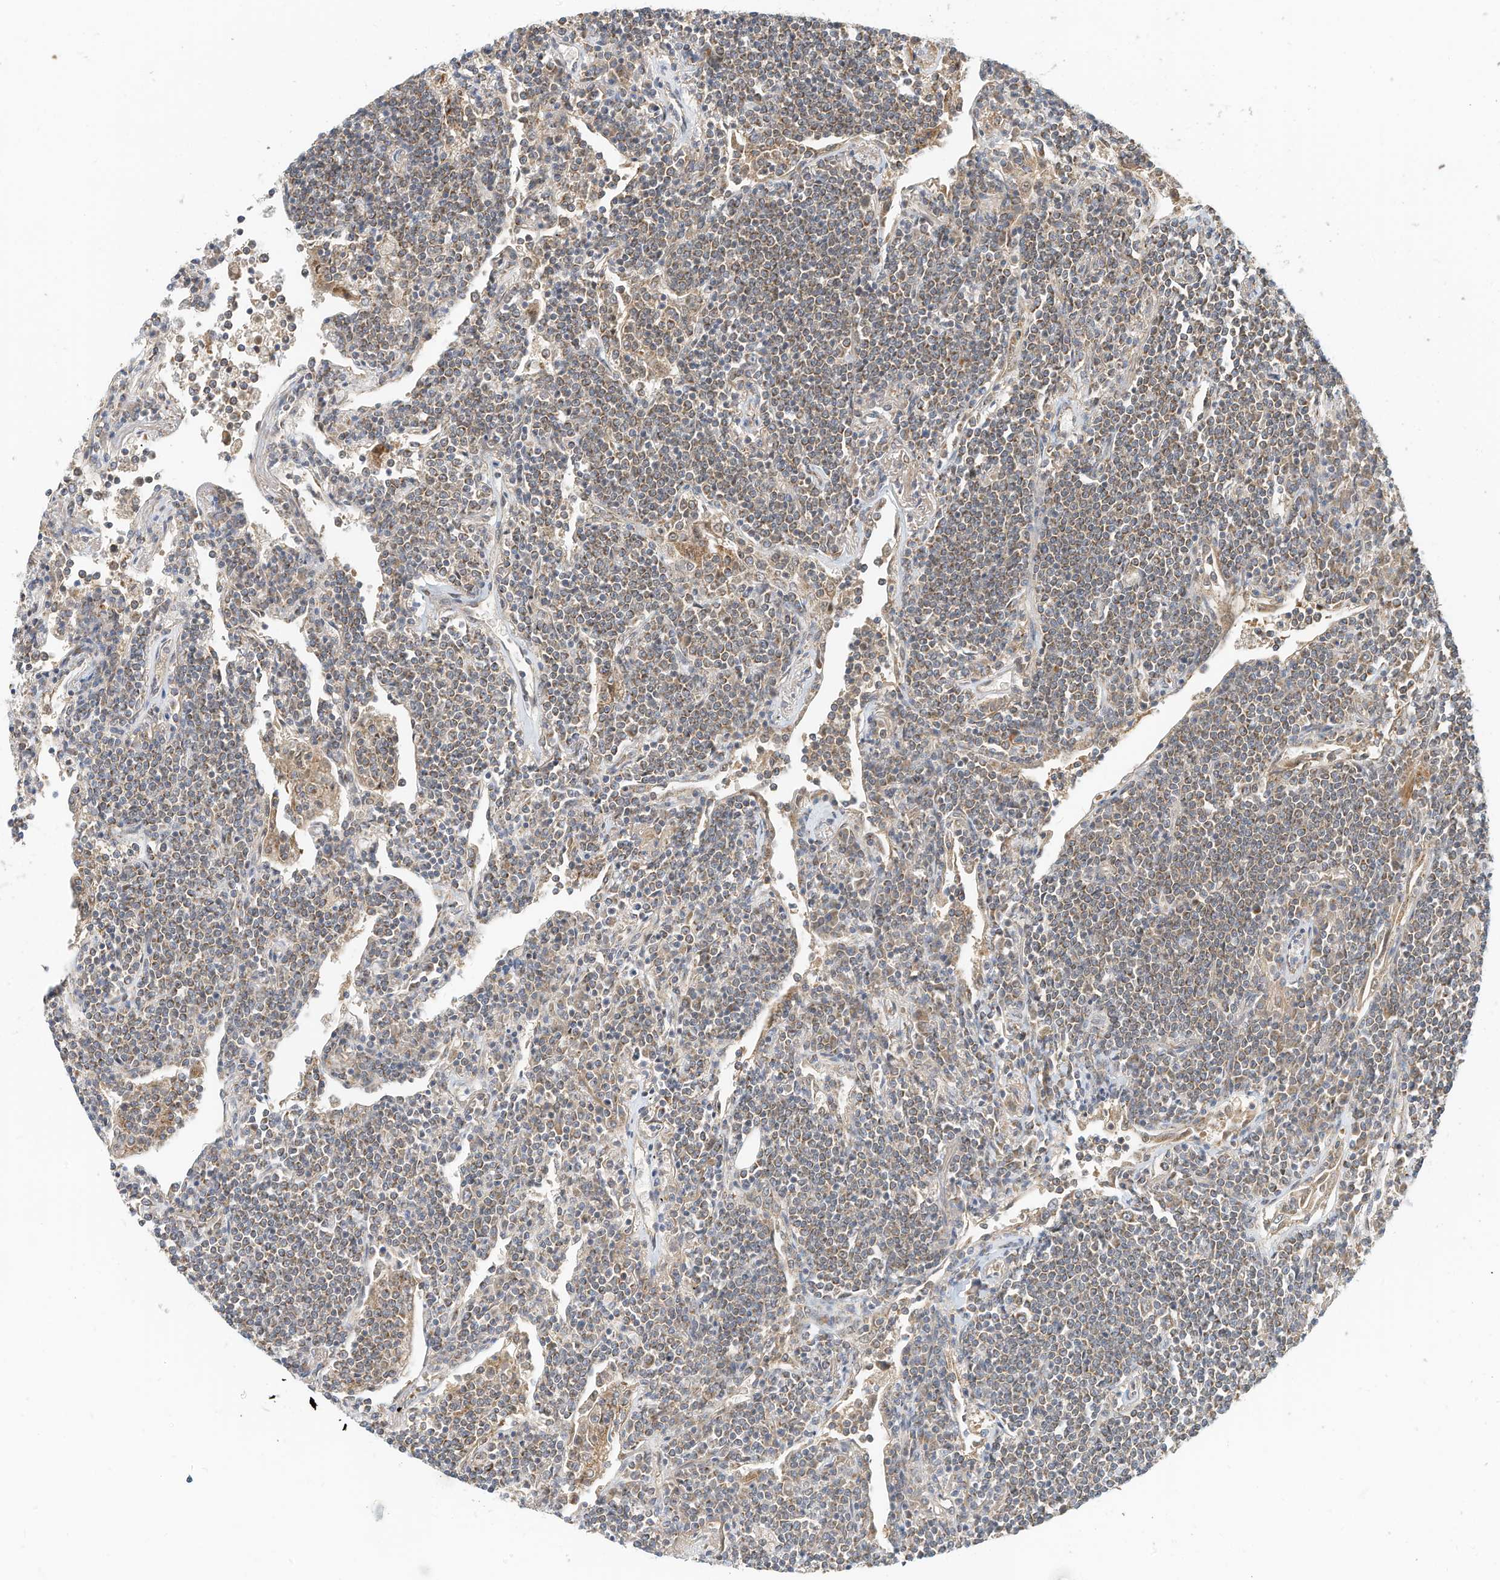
{"staining": {"intensity": "moderate", "quantity": "25%-75%", "location": "cytoplasmic/membranous"}, "tissue": "lymphoma", "cell_type": "Tumor cells", "image_type": "cancer", "snomed": [{"axis": "morphology", "description": "Malignant lymphoma, non-Hodgkin's type, Low grade"}, {"axis": "topography", "description": "Lung"}], "caption": "Low-grade malignant lymphoma, non-Hodgkin's type stained with DAB immunohistochemistry (IHC) displays medium levels of moderate cytoplasmic/membranous staining in about 25%-75% of tumor cells.", "gene": "METTL6", "patient": {"sex": "female", "age": 71}}